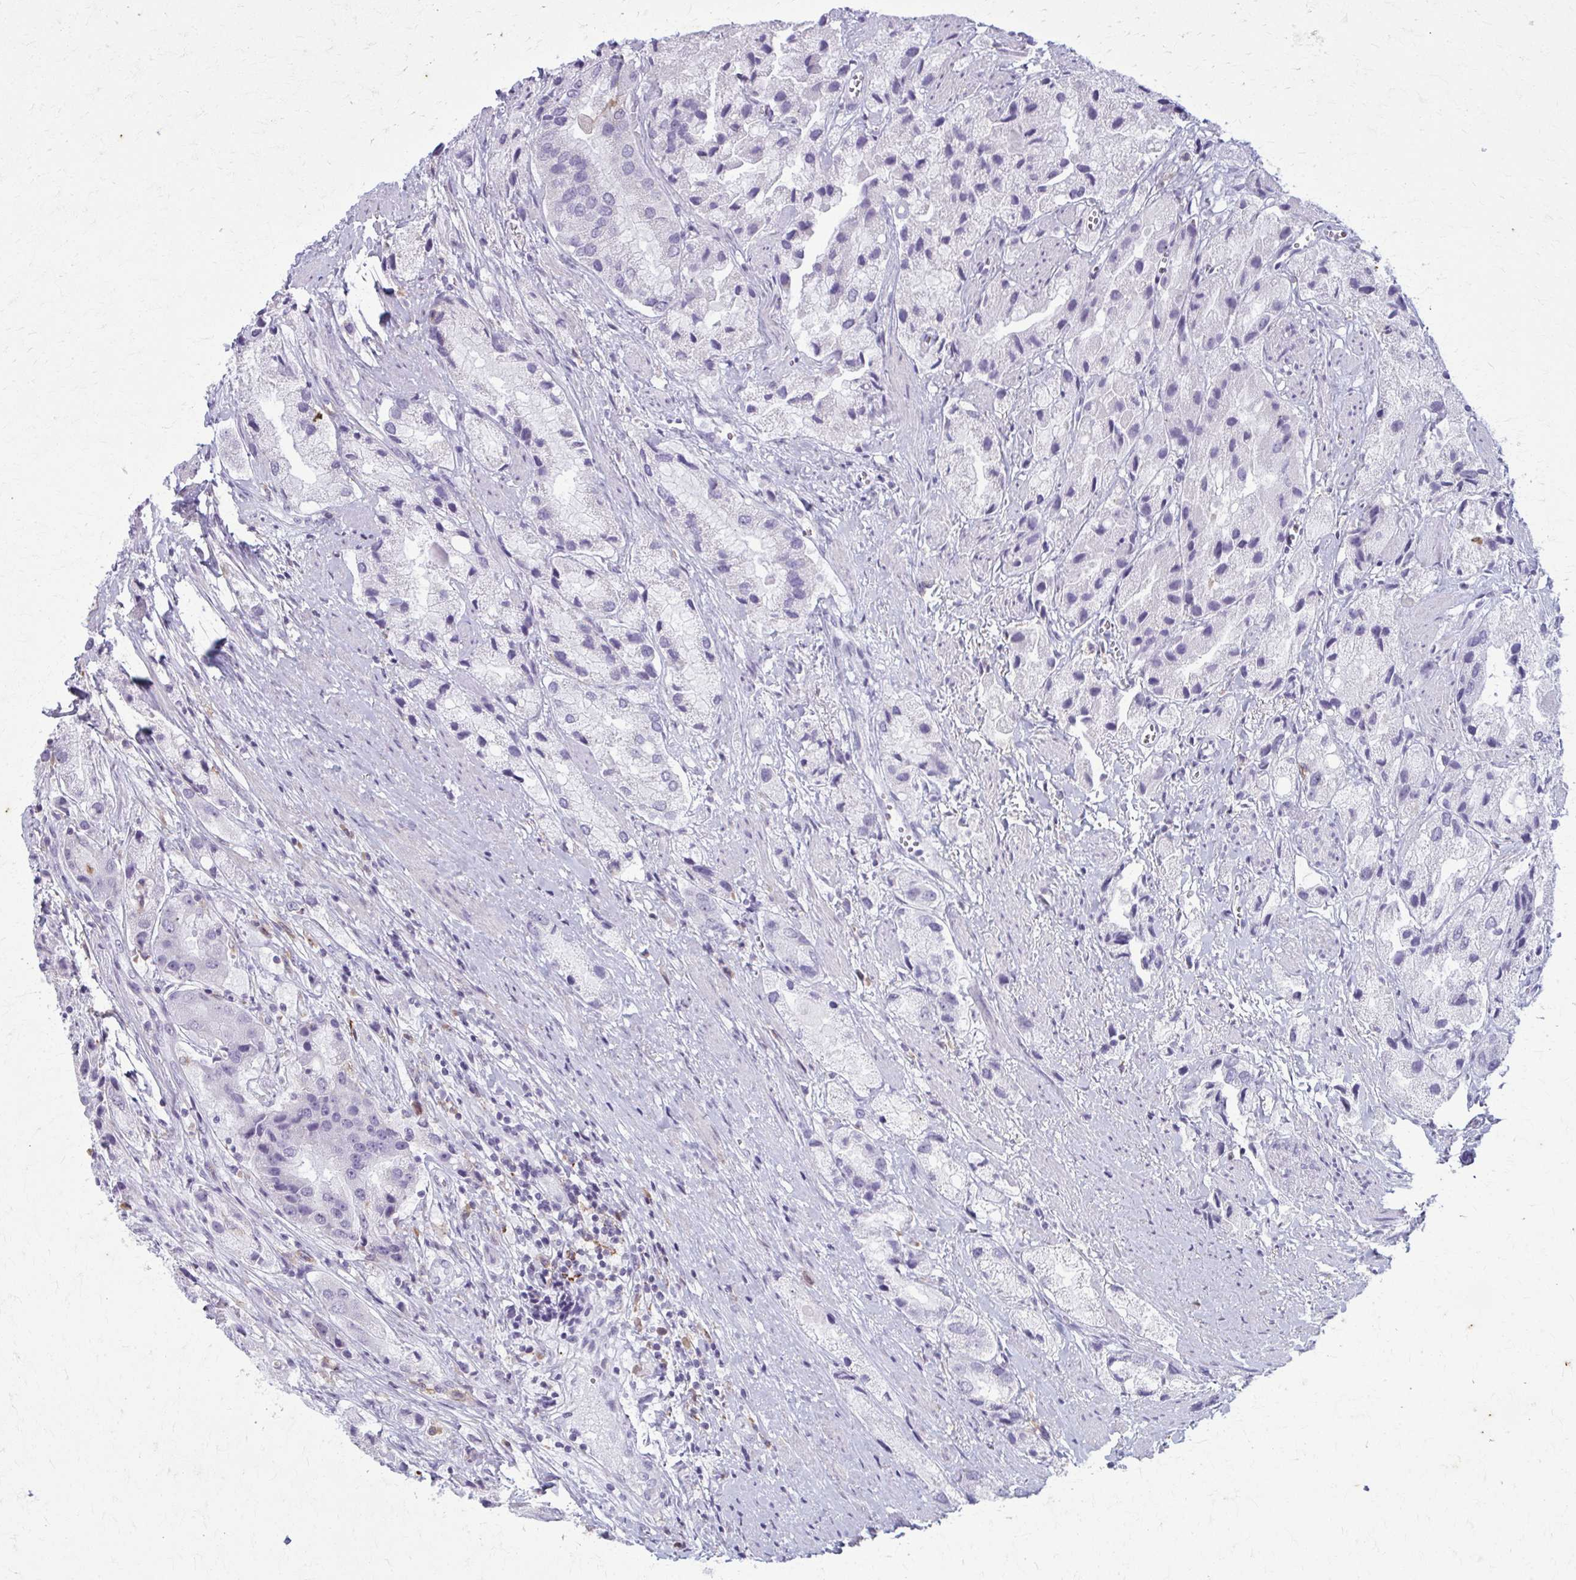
{"staining": {"intensity": "negative", "quantity": "none", "location": "none"}, "tissue": "prostate cancer", "cell_type": "Tumor cells", "image_type": "cancer", "snomed": [{"axis": "morphology", "description": "Adenocarcinoma, Low grade"}, {"axis": "topography", "description": "Prostate"}], "caption": "This is an immunohistochemistry photomicrograph of prostate cancer. There is no staining in tumor cells.", "gene": "CARD9", "patient": {"sex": "male", "age": 69}}